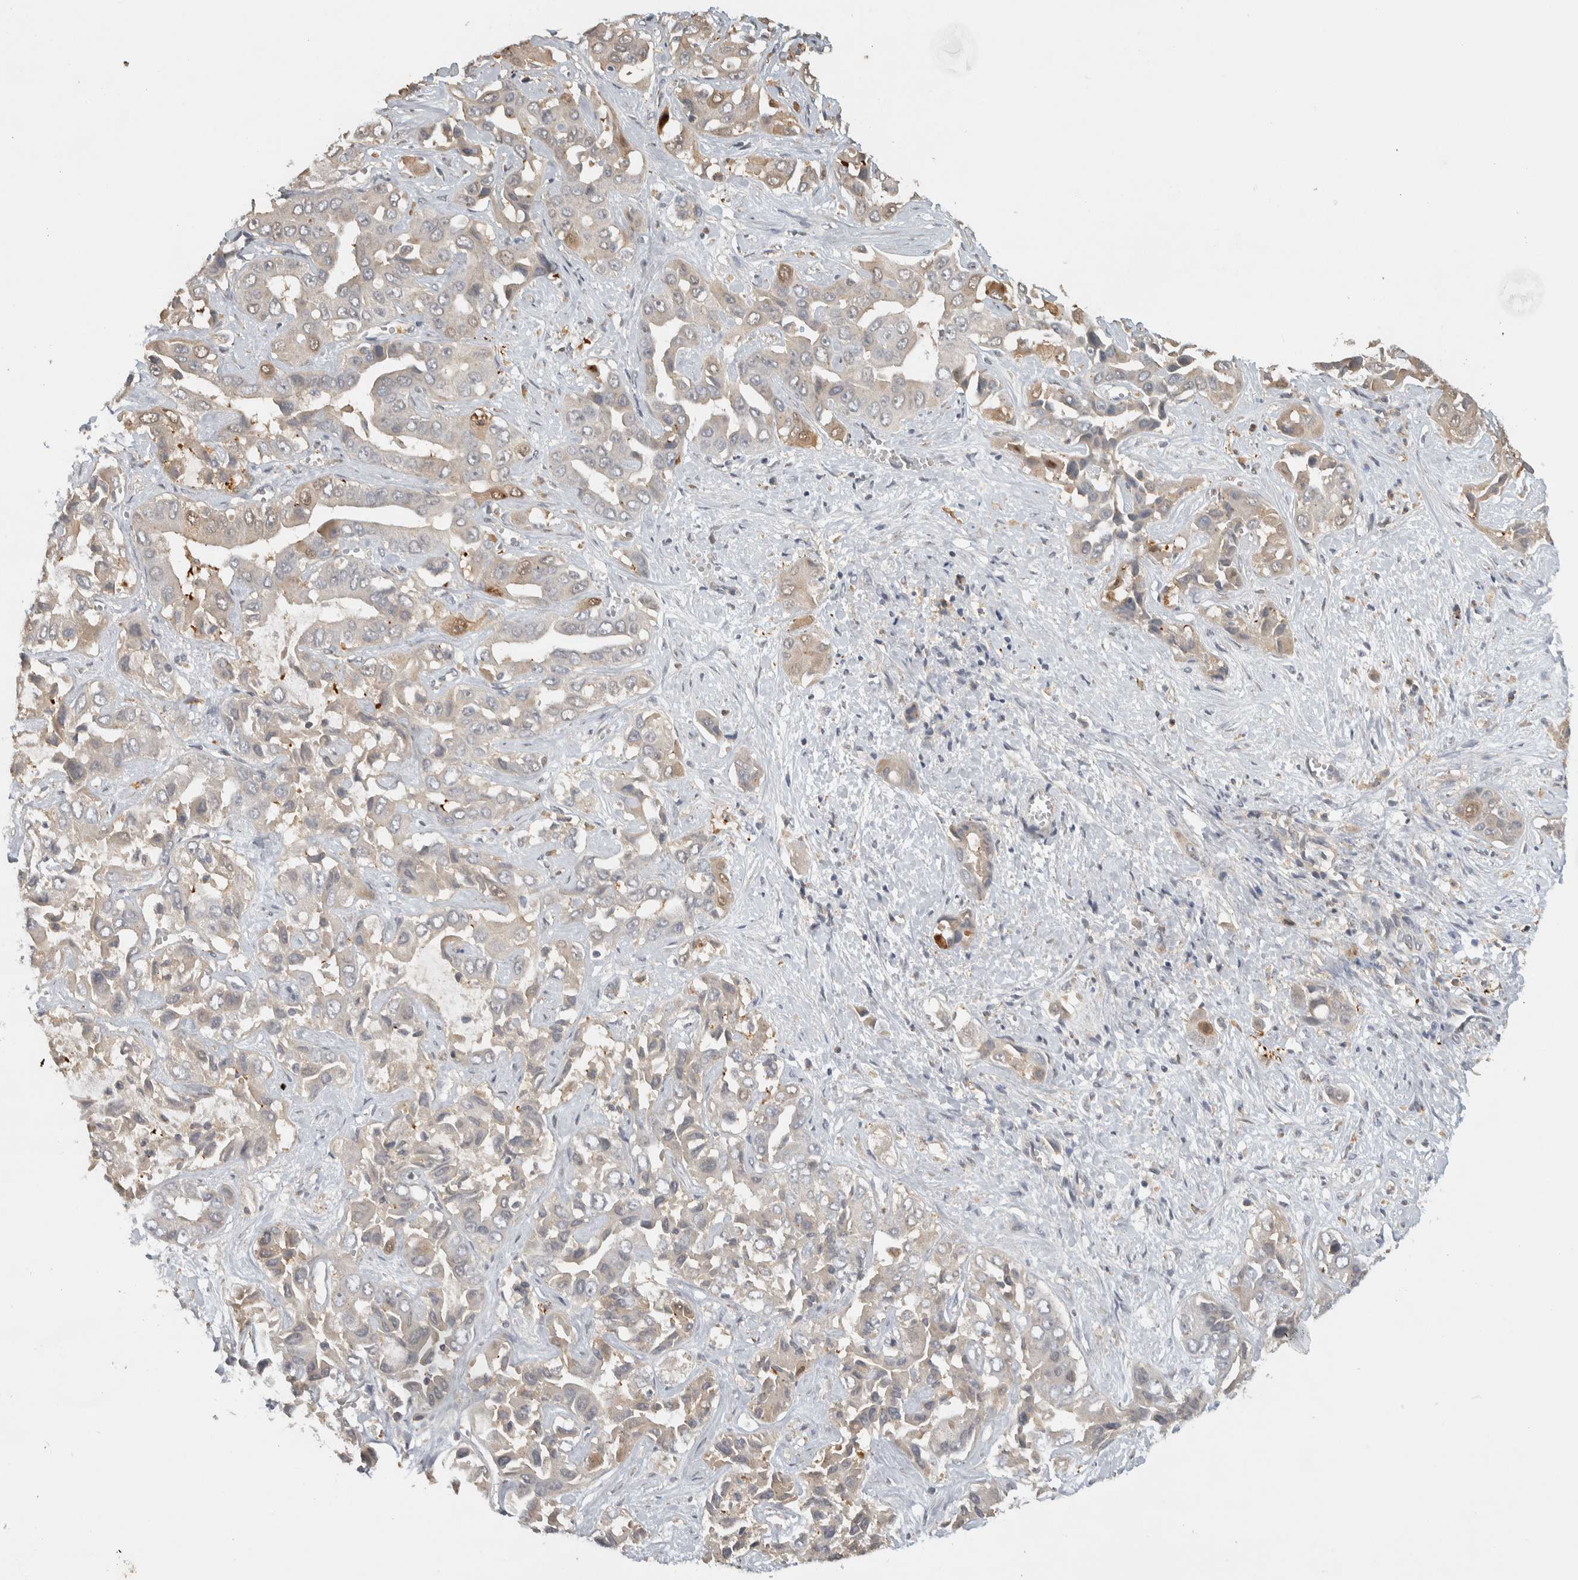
{"staining": {"intensity": "weak", "quantity": "<25%", "location": "cytoplasmic/membranous"}, "tissue": "liver cancer", "cell_type": "Tumor cells", "image_type": "cancer", "snomed": [{"axis": "morphology", "description": "Cholangiocarcinoma"}, {"axis": "topography", "description": "Liver"}], "caption": "Tumor cells show no significant expression in liver cancer.", "gene": "EIF3H", "patient": {"sex": "female", "age": 52}}